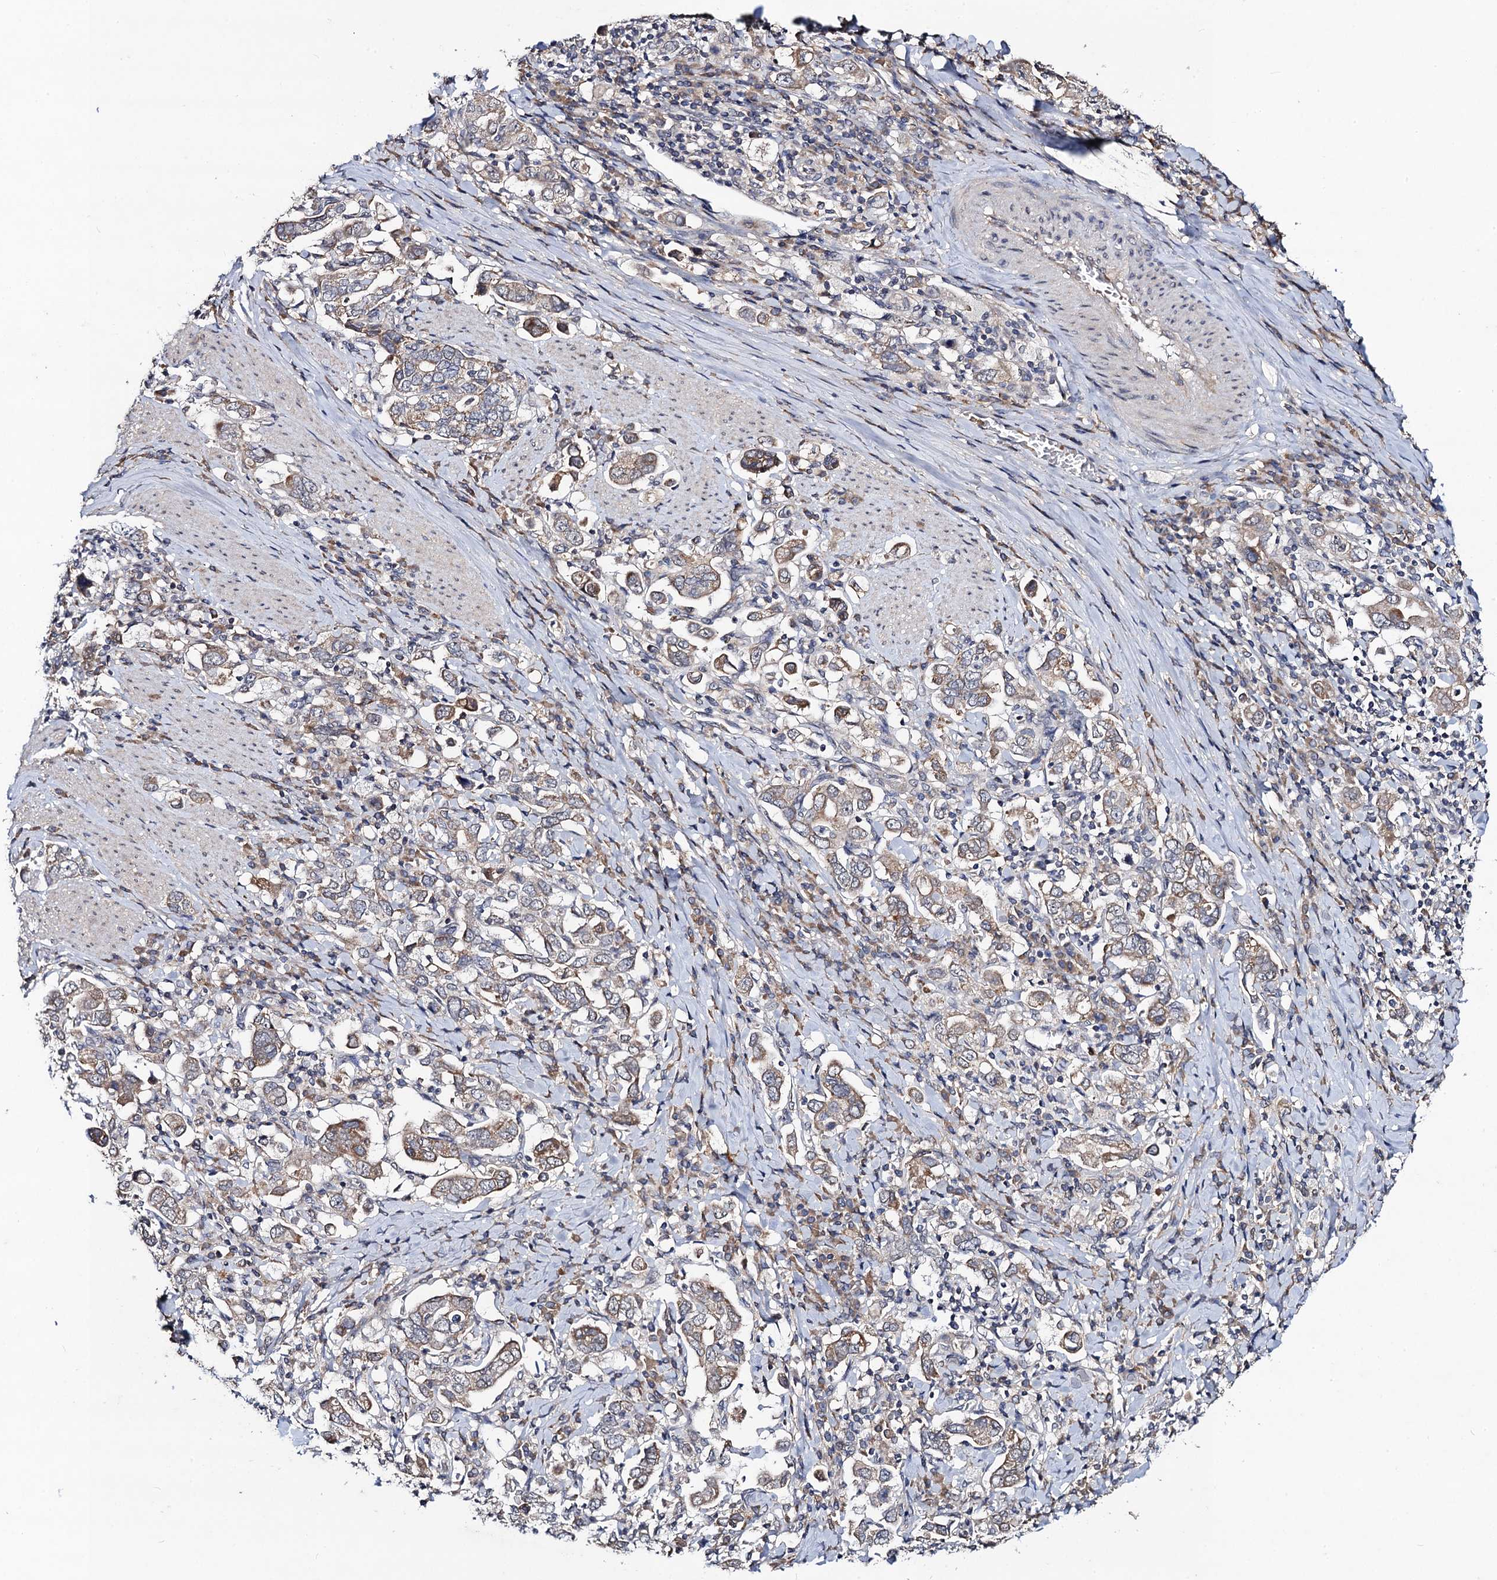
{"staining": {"intensity": "weak", "quantity": "25%-75%", "location": "cytoplasmic/membranous"}, "tissue": "stomach cancer", "cell_type": "Tumor cells", "image_type": "cancer", "snomed": [{"axis": "morphology", "description": "Adenocarcinoma, NOS"}, {"axis": "topography", "description": "Stomach, upper"}], "caption": "Protein staining of stomach cancer tissue reveals weak cytoplasmic/membranous staining in about 25%-75% of tumor cells.", "gene": "VPS37D", "patient": {"sex": "male", "age": 62}}